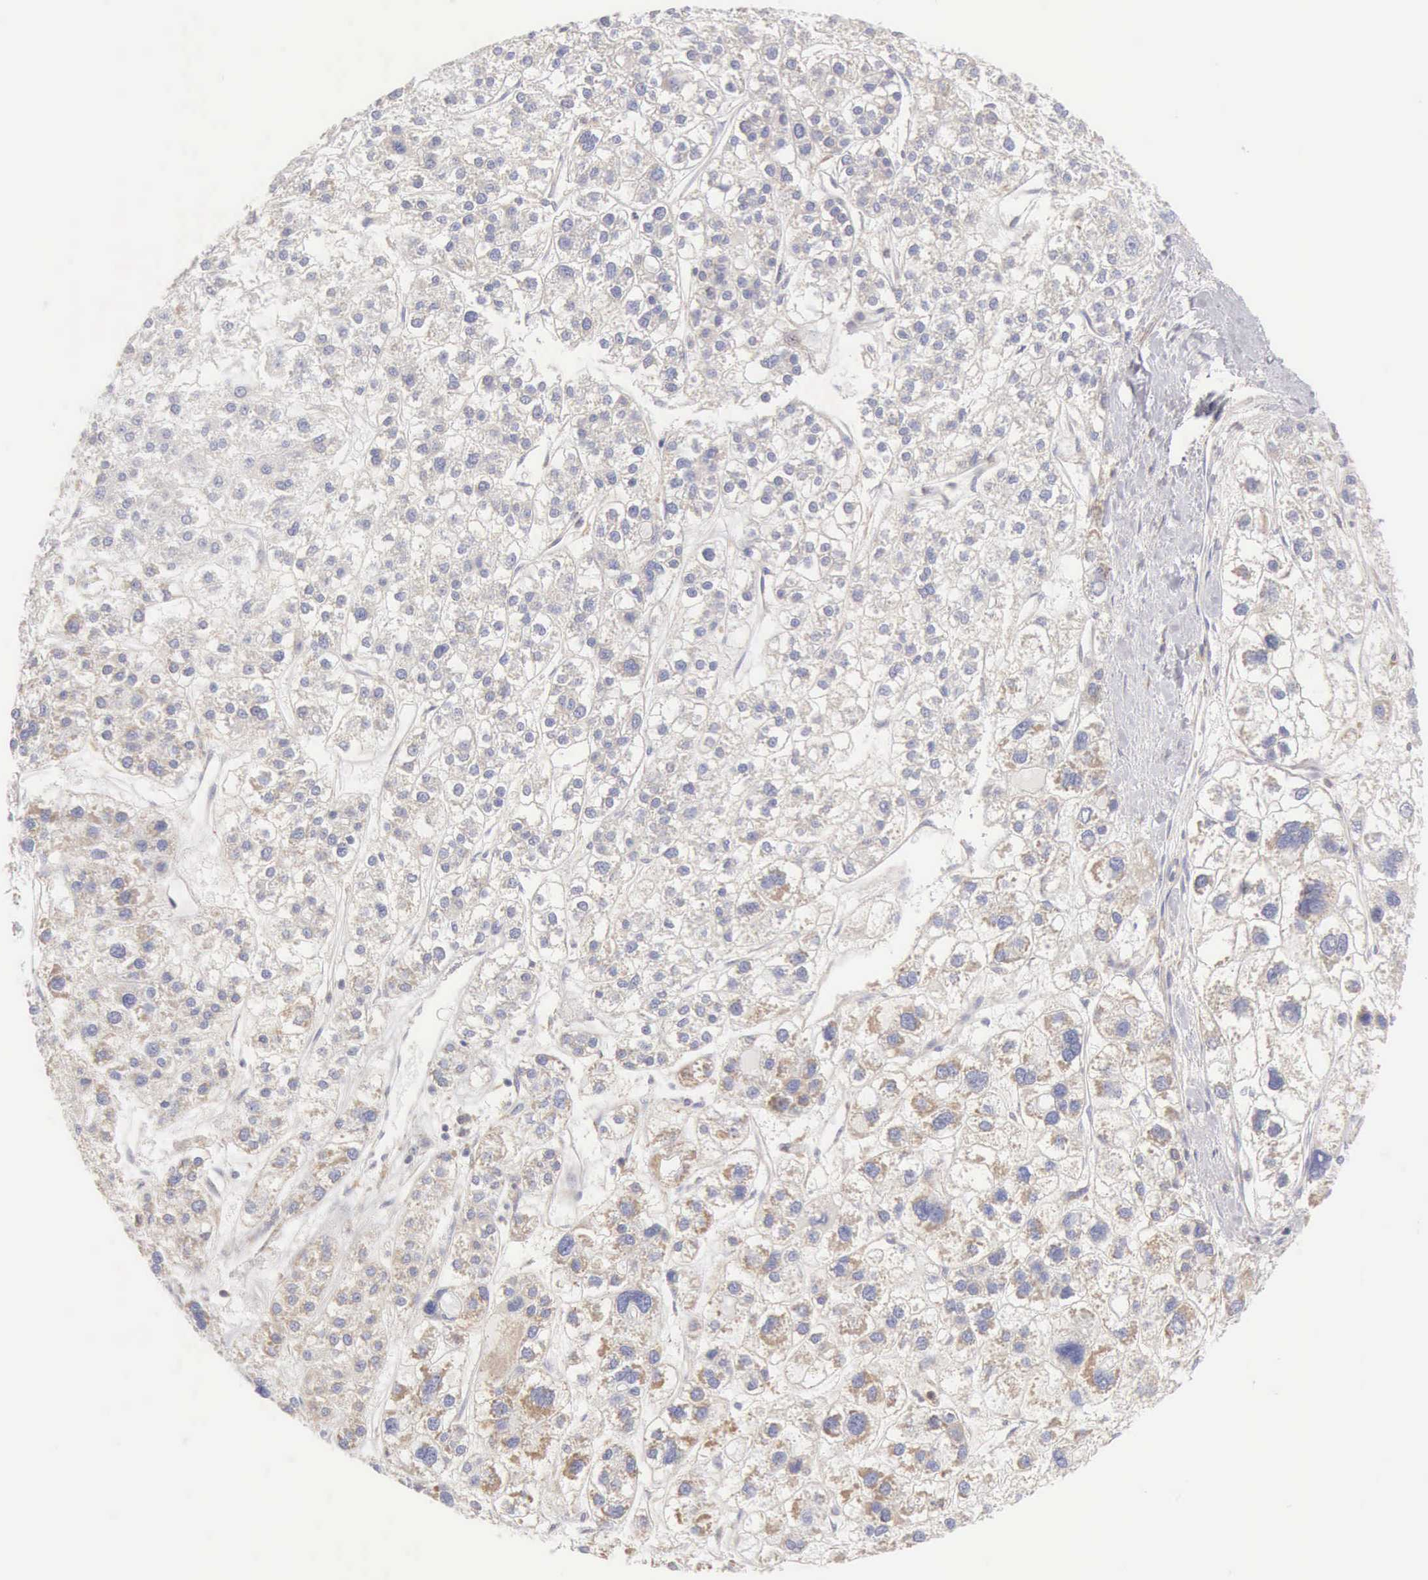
{"staining": {"intensity": "weak", "quantity": "<25%", "location": "cytoplasmic/membranous"}, "tissue": "liver cancer", "cell_type": "Tumor cells", "image_type": "cancer", "snomed": [{"axis": "morphology", "description": "Carcinoma, Hepatocellular, NOS"}, {"axis": "topography", "description": "Liver"}], "caption": "Tumor cells are negative for protein expression in human liver cancer (hepatocellular carcinoma). Brightfield microscopy of immunohistochemistry (IHC) stained with DAB (brown) and hematoxylin (blue), captured at high magnification.", "gene": "ARHGAP4", "patient": {"sex": "female", "age": 85}}